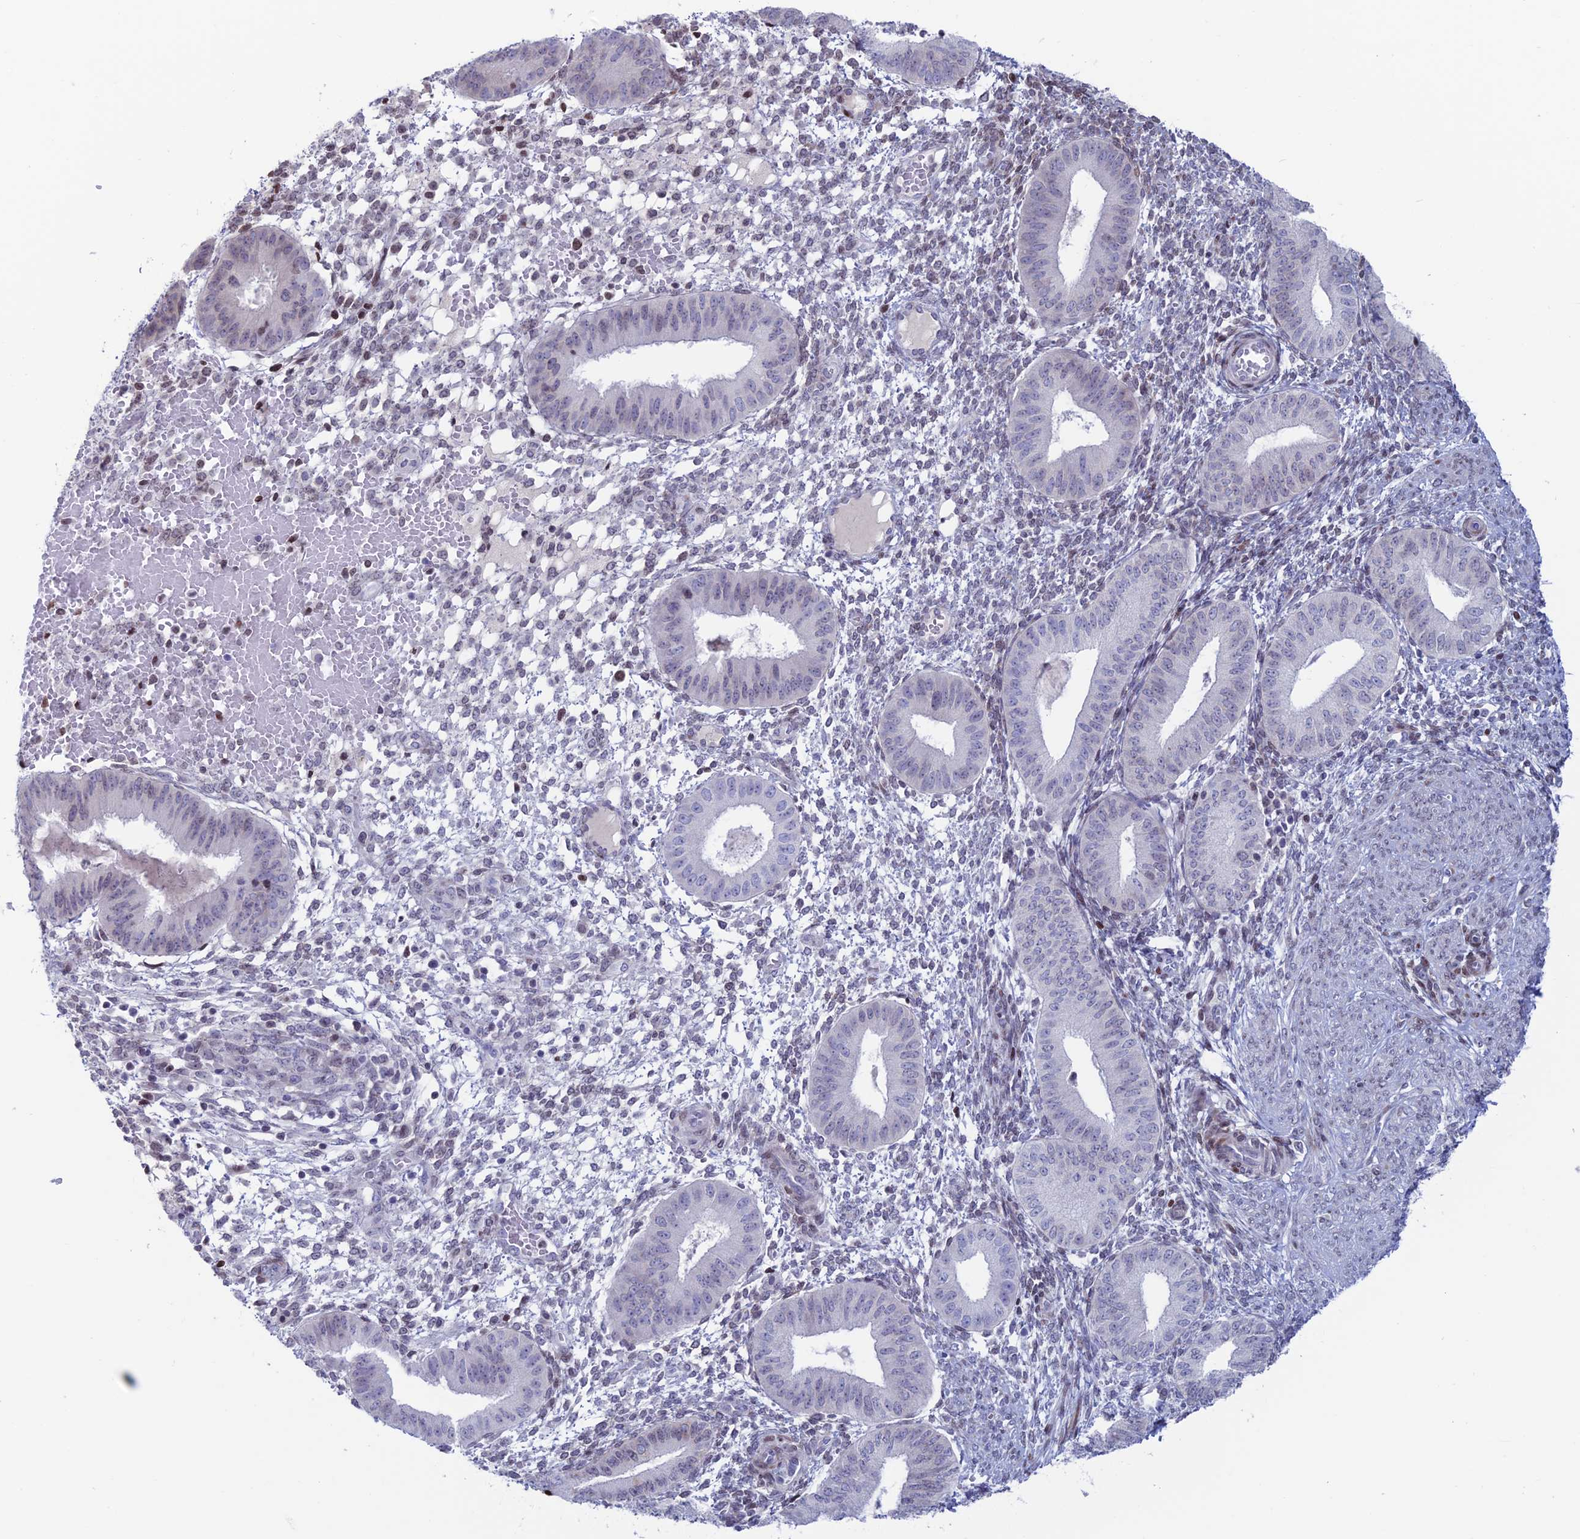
{"staining": {"intensity": "weak", "quantity": "<25%", "location": "nuclear"}, "tissue": "endometrium", "cell_type": "Cells in endometrial stroma", "image_type": "normal", "snomed": [{"axis": "morphology", "description": "Normal tissue, NOS"}, {"axis": "topography", "description": "Endometrium"}], "caption": "IHC photomicrograph of unremarkable endometrium: endometrium stained with DAB exhibits no significant protein staining in cells in endometrial stroma. The staining is performed using DAB (3,3'-diaminobenzidine) brown chromogen with nuclei counter-stained in using hematoxylin.", "gene": "CERS6", "patient": {"sex": "female", "age": 49}}